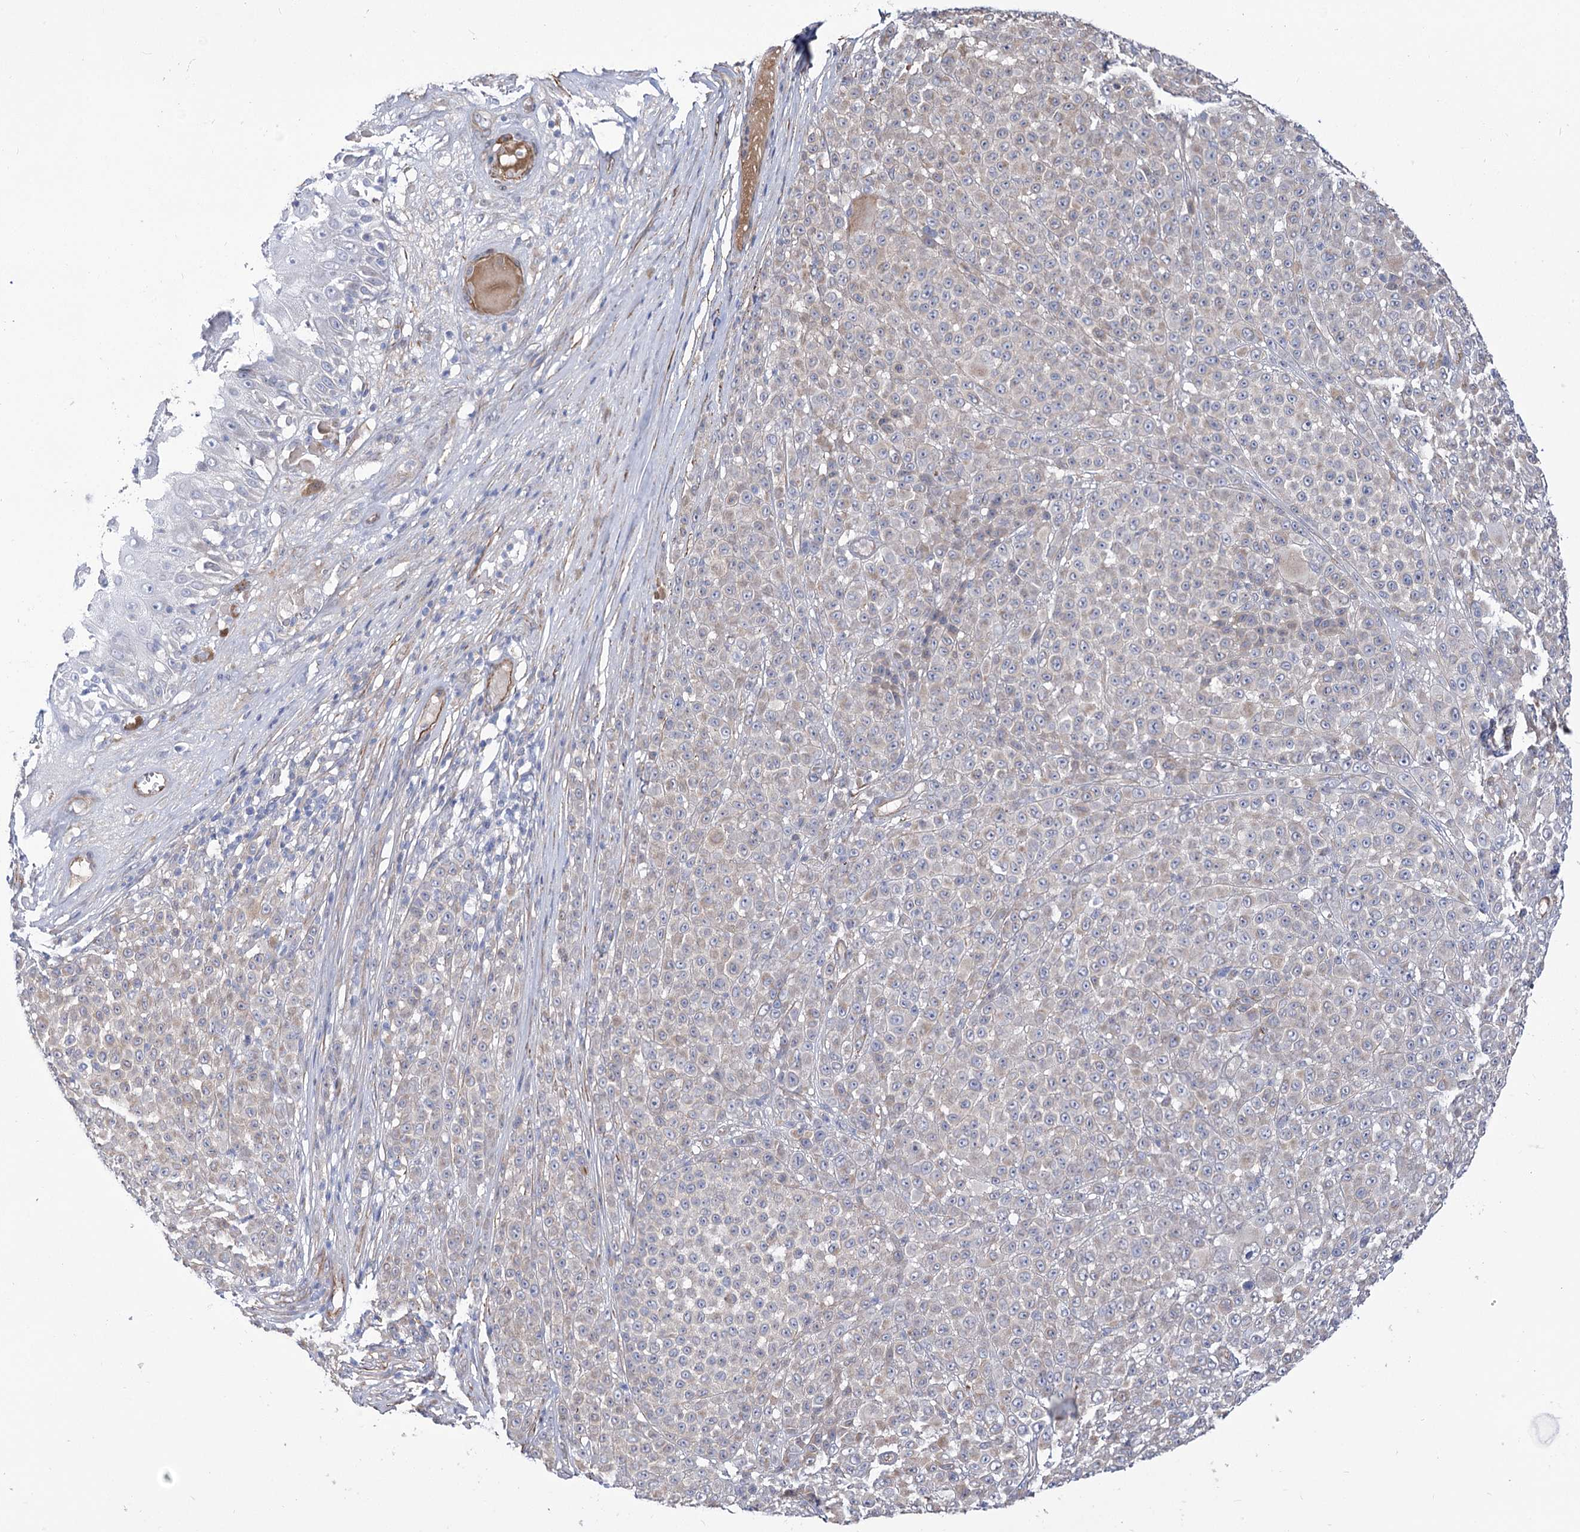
{"staining": {"intensity": "weak", "quantity": "25%-75%", "location": "cytoplasmic/membranous"}, "tissue": "melanoma", "cell_type": "Tumor cells", "image_type": "cancer", "snomed": [{"axis": "morphology", "description": "Malignant melanoma, NOS"}, {"axis": "topography", "description": "Skin"}], "caption": "Immunohistochemistry (IHC) photomicrograph of melanoma stained for a protein (brown), which demonstrates low levels of weak cytoplasmic/membranous positivity in about 25%-75% of tumor cells.", "gene": "WASHC3", "patient": {"sex": "female", "age": 94}}